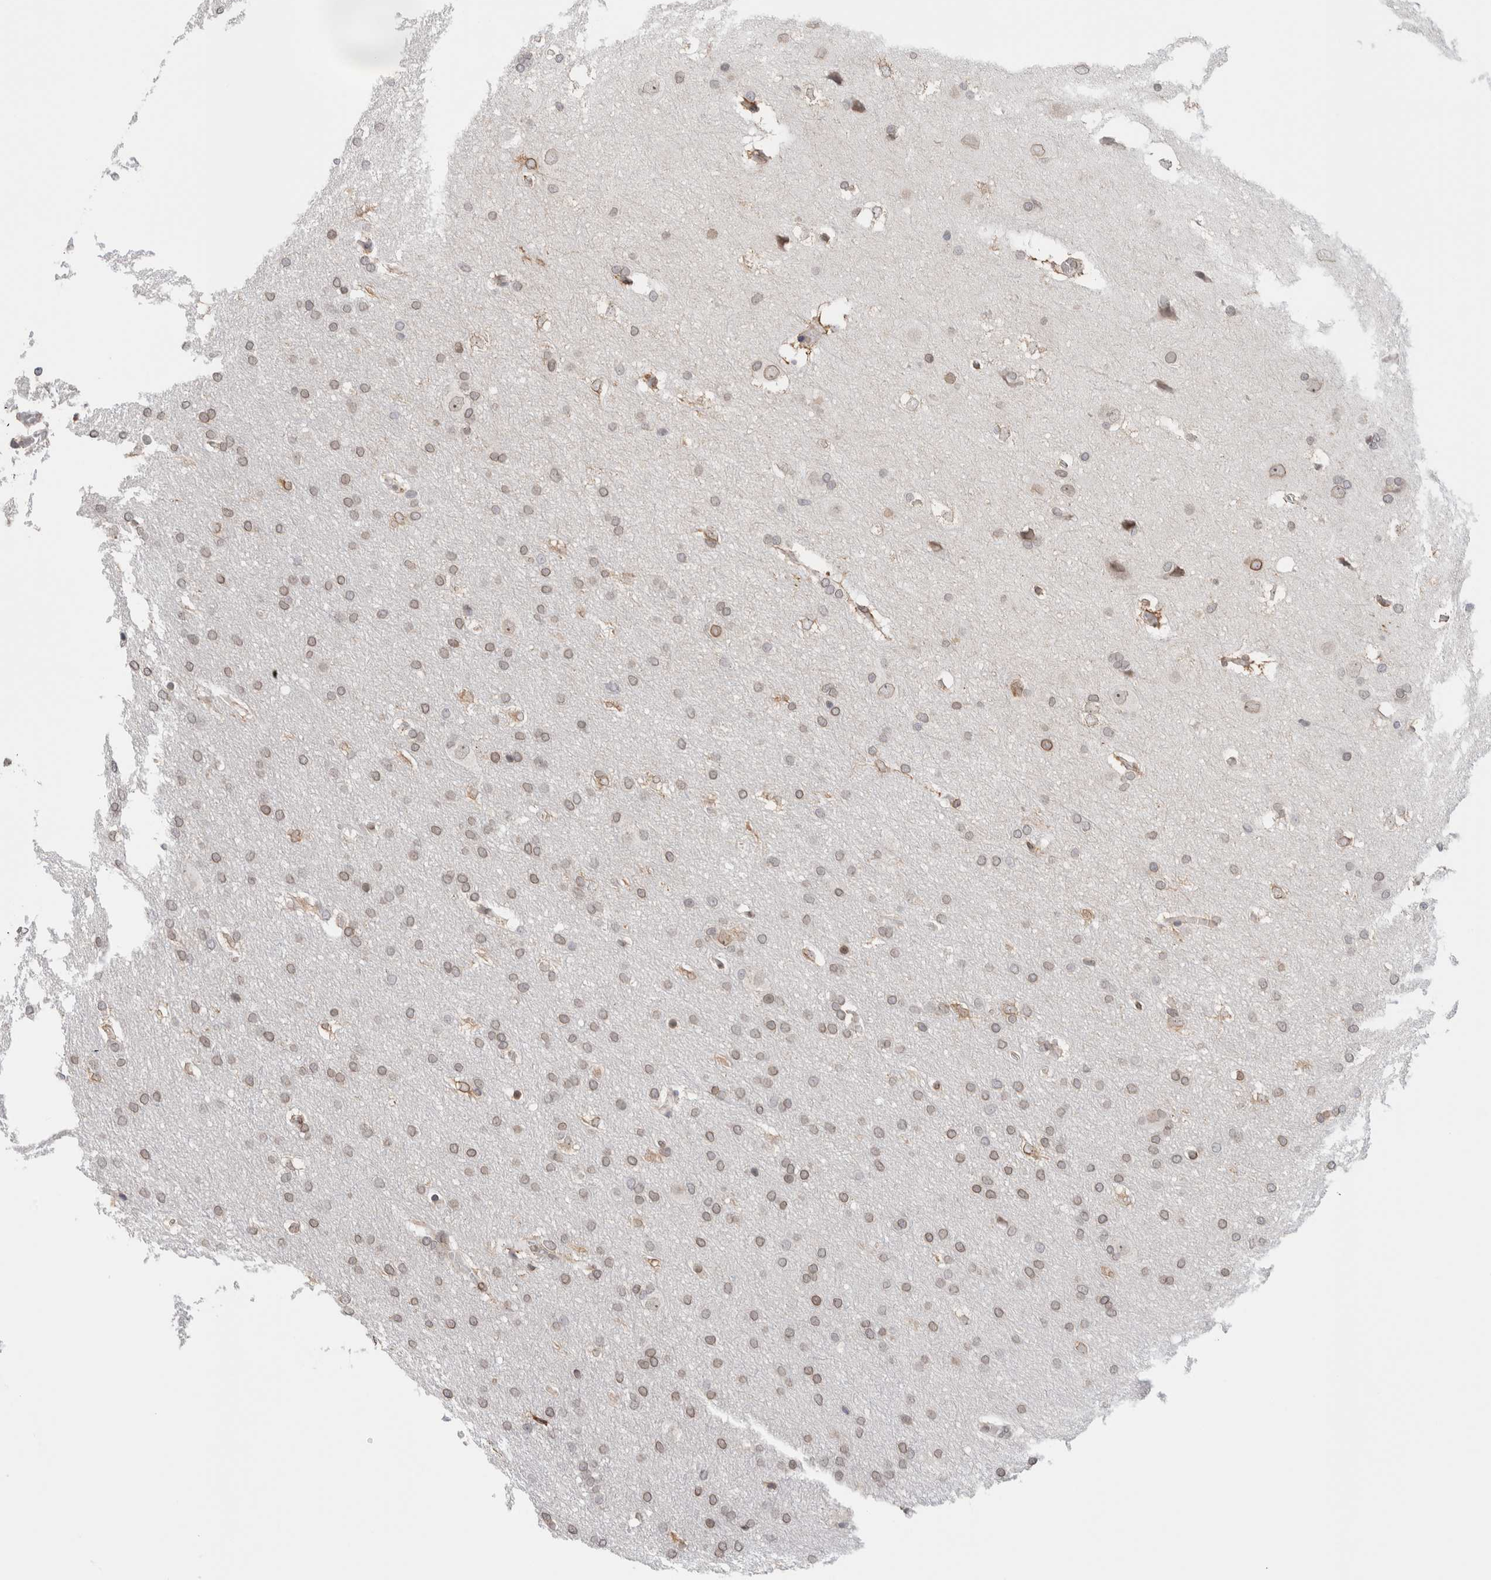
{"staining": {"intensity": "weak", "quantity": ">75%", "location": "cytoplasmic/membranous,nuclear"}, "tissue": "glioma", "cell_type": "Tumor cells", "image_type": "cancer", "snomed": [{"axis": "morphology", "description": "Glioma, malignant, Low grade"}, {"axis": "topography", "description": "Brain"}], "caption": "Immunohistochemical staining of human glioma reveals low levels of weak cytoplasmic/membranous and nuclear positivity in approximately >75% of tumor cells.", "gene": "RBMX2", "patient": {"sex": "female", "age": 37}}